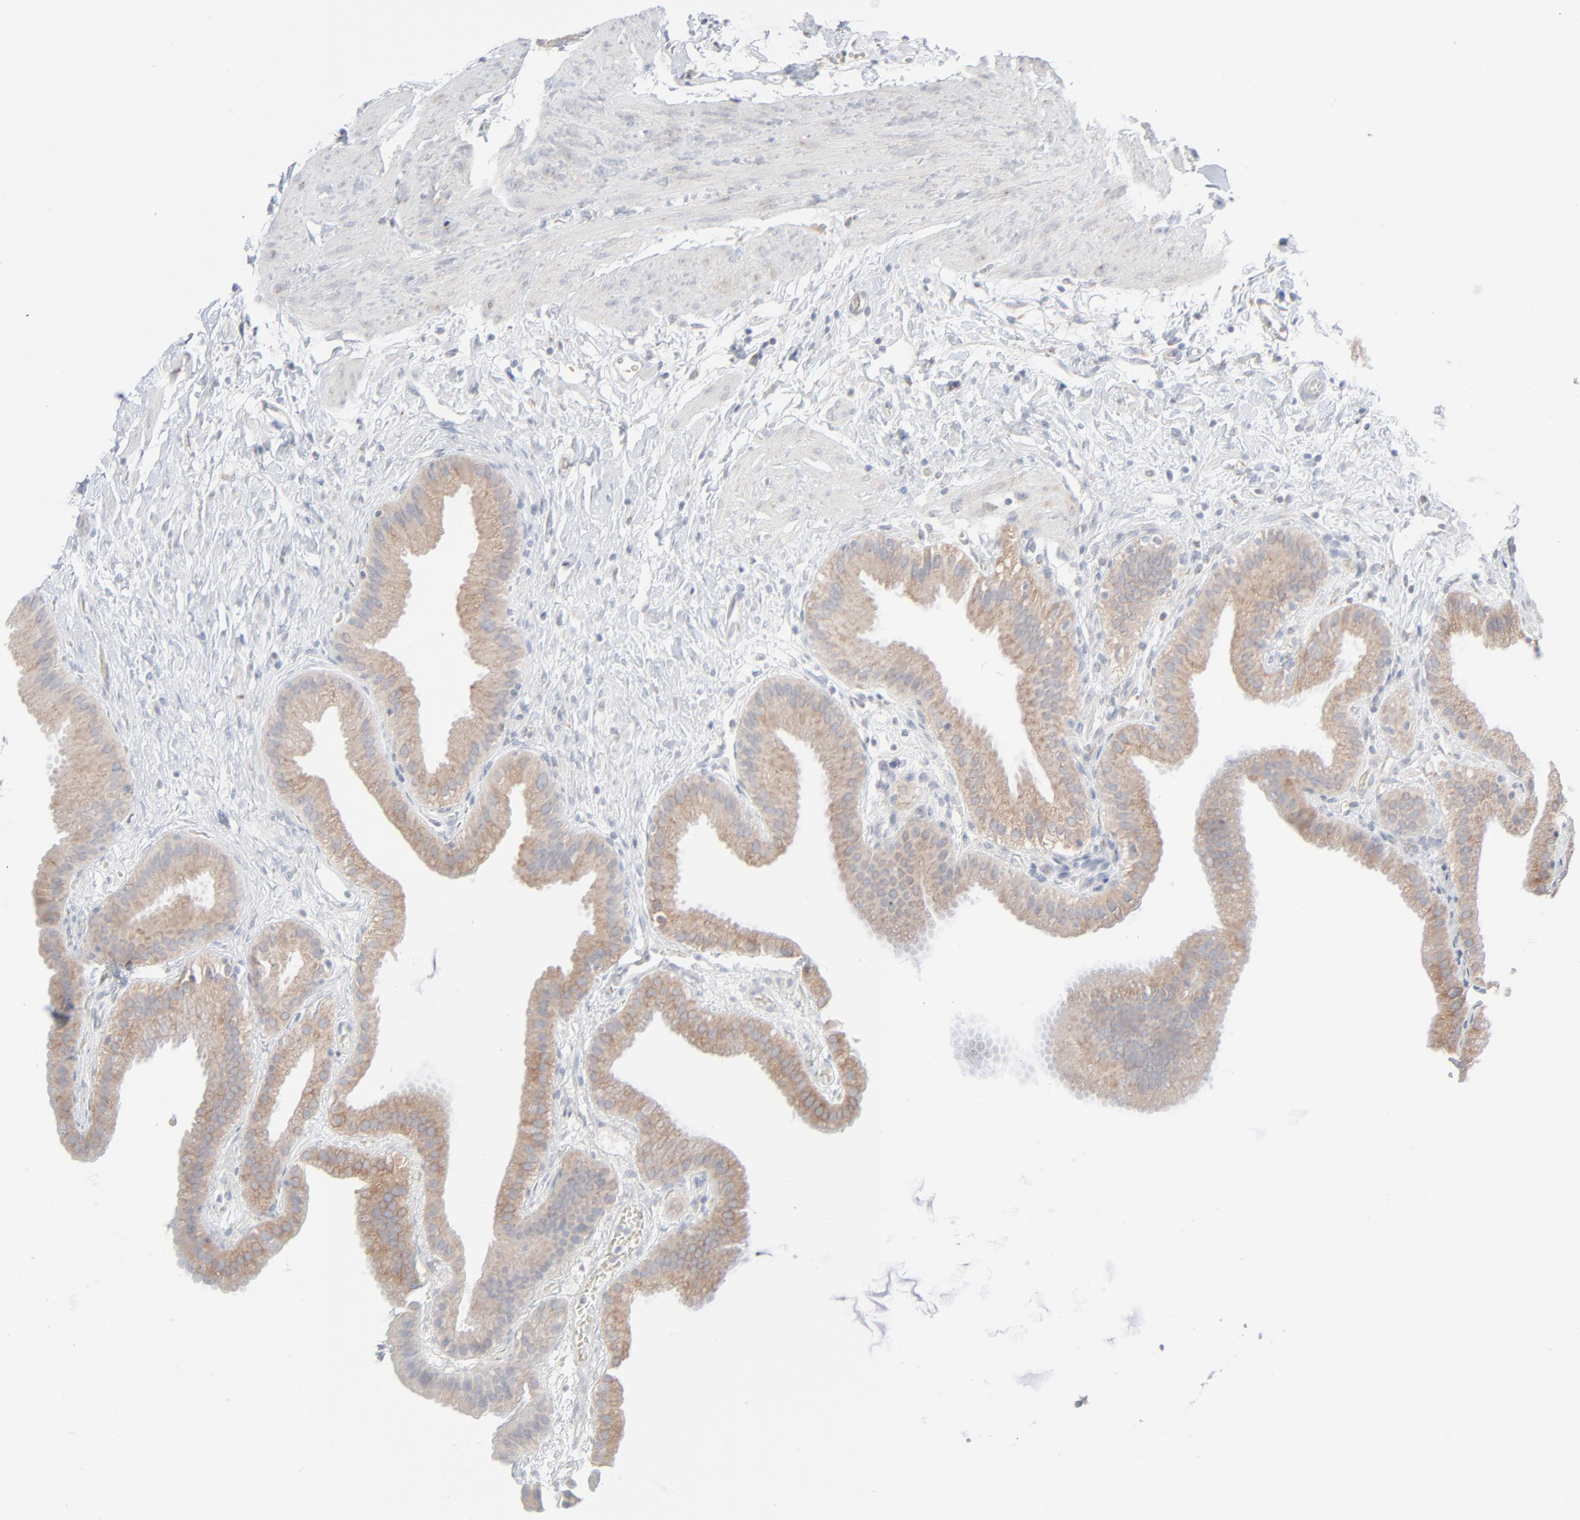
{"staining": {"intensity": "weak", "quantity": ">75%", "location": "cytoplasmic/membranous"}, "tissue": "gallbladder", "cell_type": "Glandular cells", "image_type": "normal", "snomed": [{"axis": "morphology", "description": "Normal tissue, NOS"}, {"axis": "topography", "description": "Gallbladder"}], "caption": "Immunohistochemistry (IHC) staining of benign gallbladder, which shows low levels of weak cytoplasmic/membranous staining in about >75% of glandular cells indicating weak cytoplasmic/membranous protein expression. The staining was performed using DAB (brown) for protein detection and nuclei were counterstained in hematoxylin (blue).", "gene": "KDSR", "patient": {"sex": "female", "age": 63}}